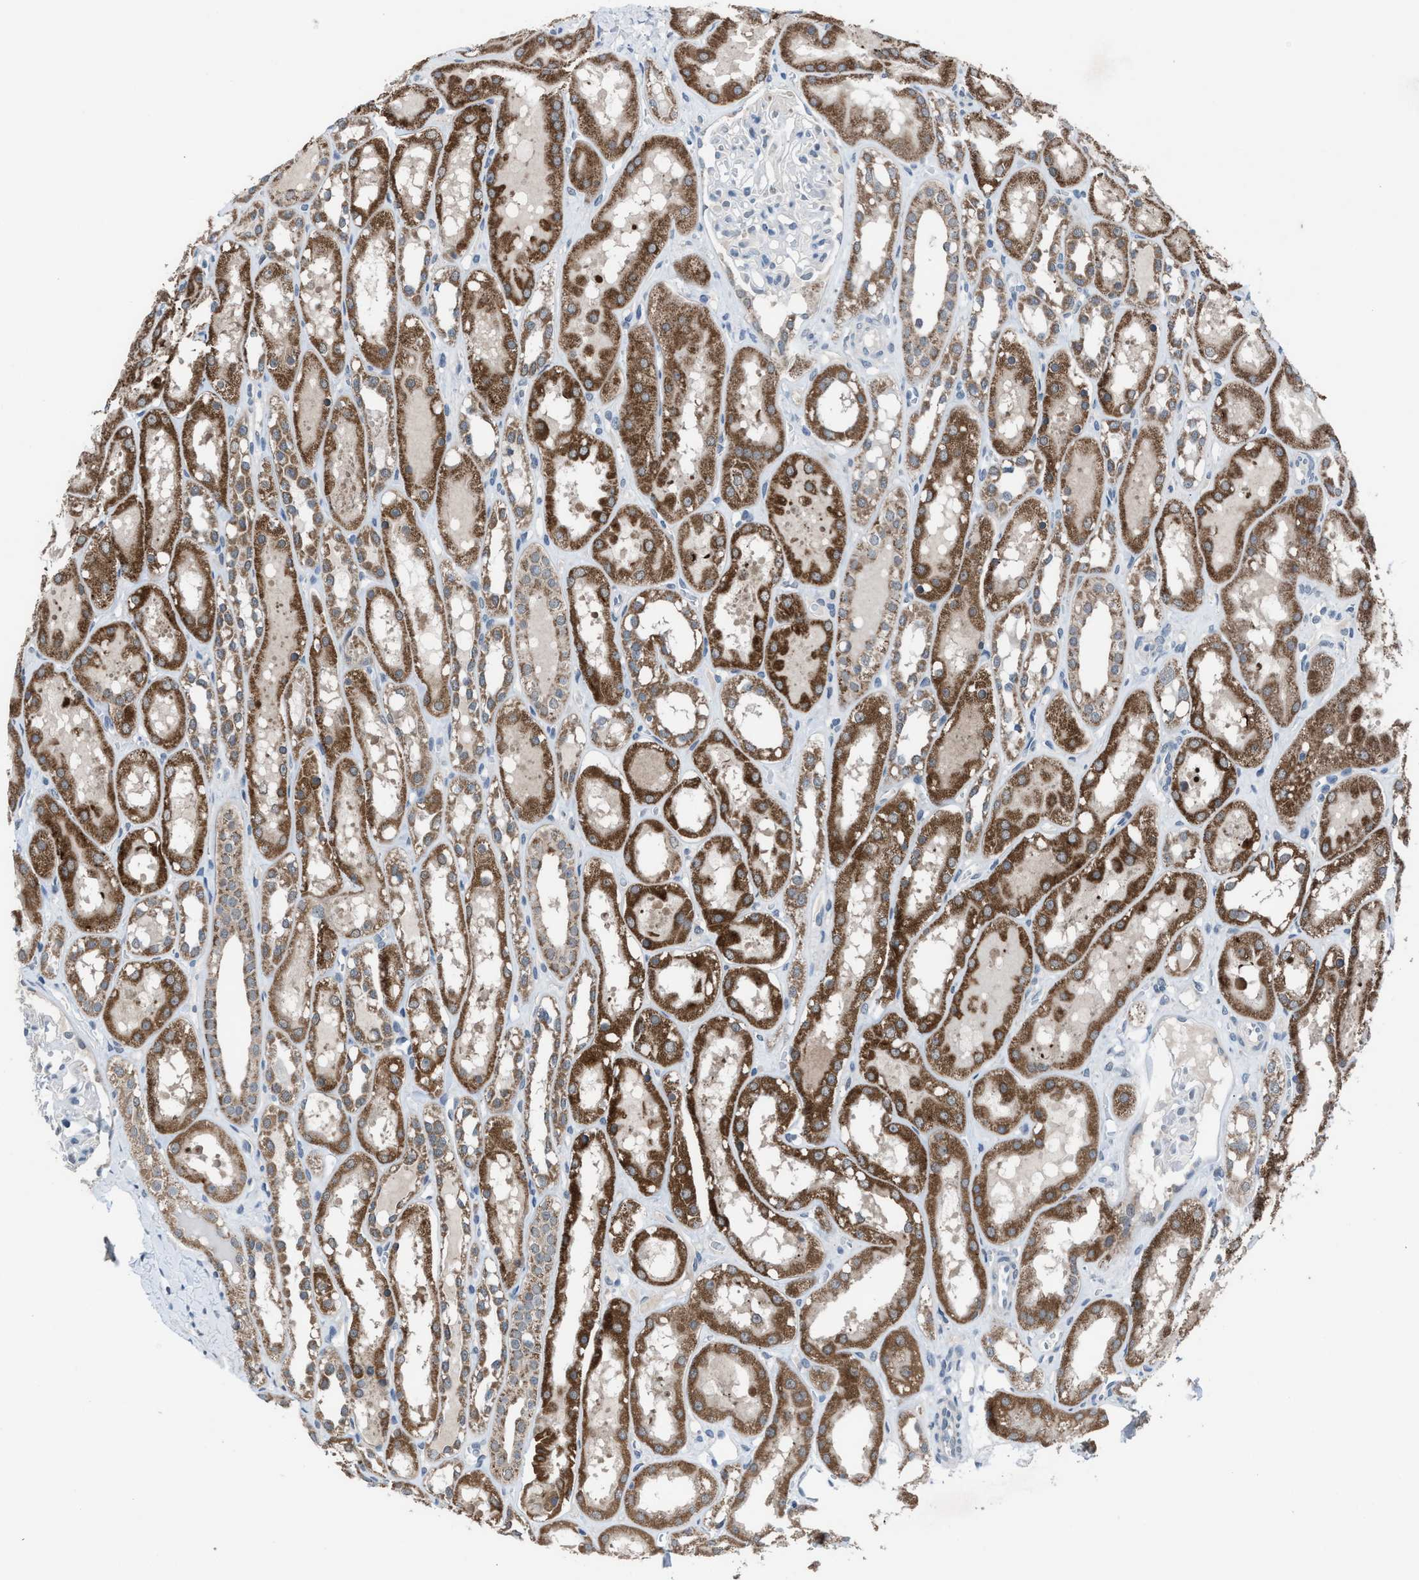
{"staining": {"intensity": "negative", "quantity": "none", "location": "none"}, "tissue": "kidney", "cell_type": "Cells in glomeruli", "image_type": "normal", "snomed": [{"axis": "morphology", "description": "Normal tissue, NOS"}, {"axis": "topography", "description": "Kidney"}, {"axis": "topography", "description": "Urinary bladder"}], "caption": "Image shows no significant protein expression in cells in glomeruli of benign kidney.", "gene": "ANAPC11", "patient": {"sex": "male", "age": 16}}